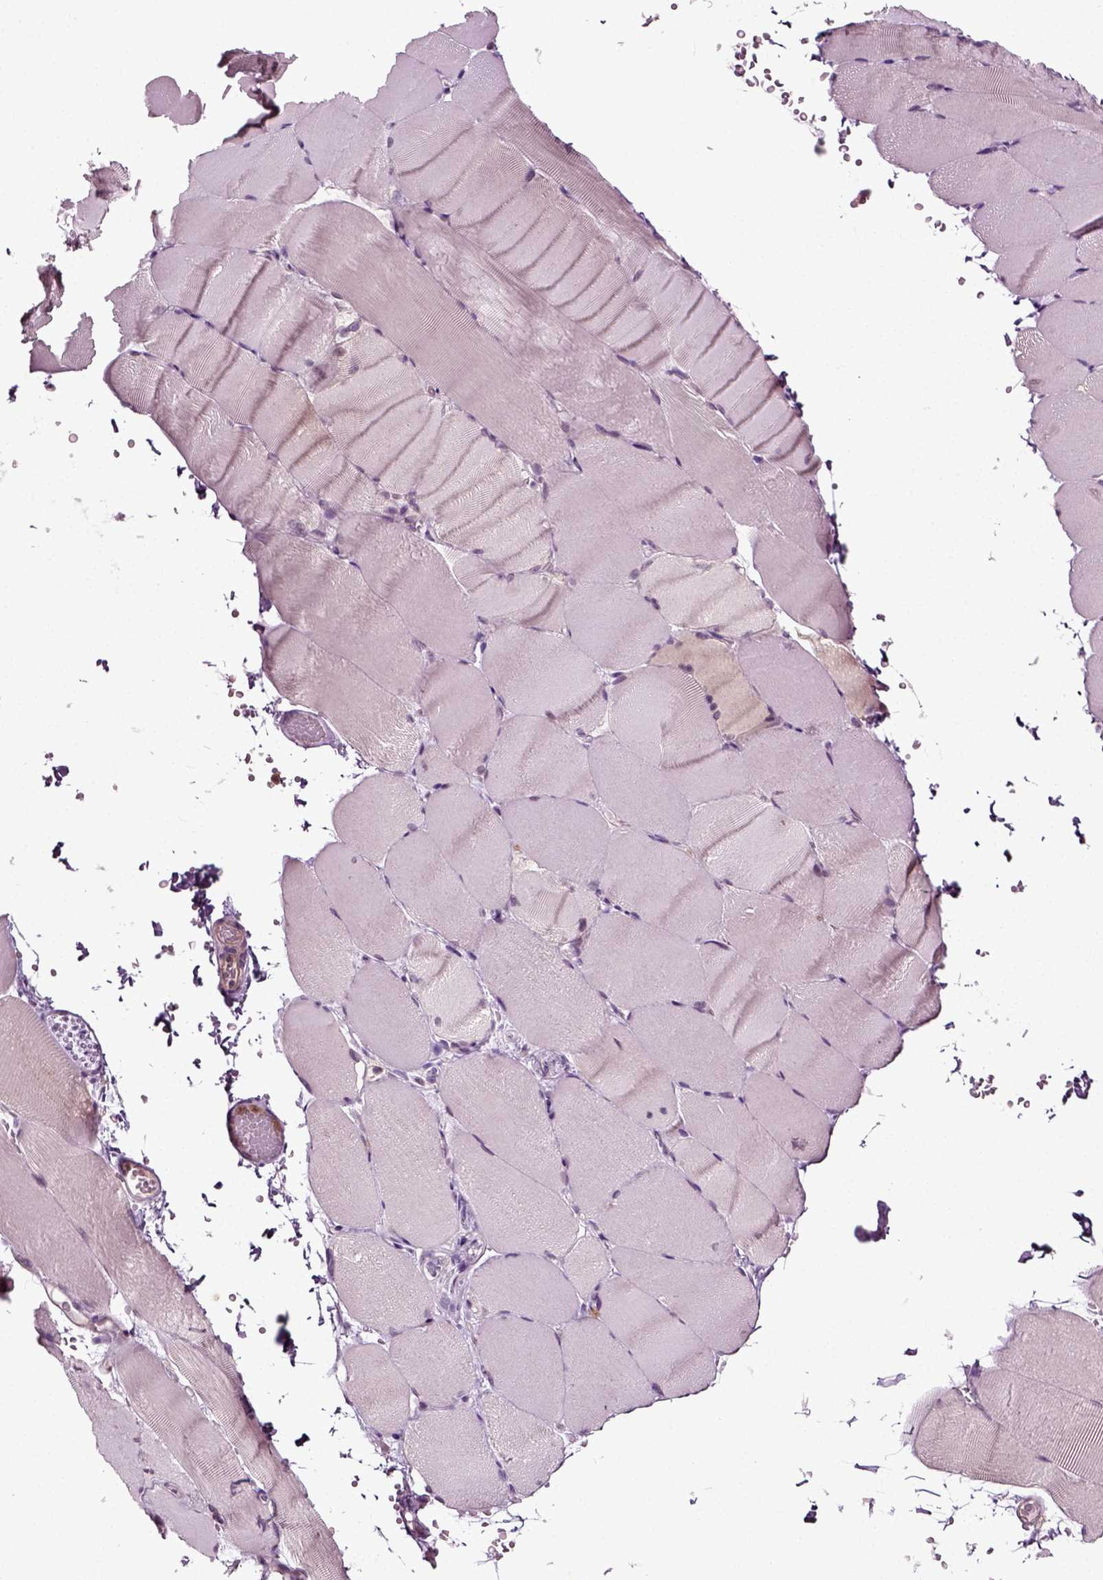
{"staining": {"intensity": "negative", "quantity": "none", "location": "none"}, "tissue": "skeletal muscle", "cell_type": "Myocytes", "image_type": "normal", "snomed": [{"axis": "morphology", "description": "Normal tissue, NOS"}, {"axis": "topography", "description": "Skeletal muscle"}], "caption": "IHC of benign skeletal muscle shows no expression in myocytes.", "gene": "RHOF", "patient": {"sex": "female", "age": 37}}